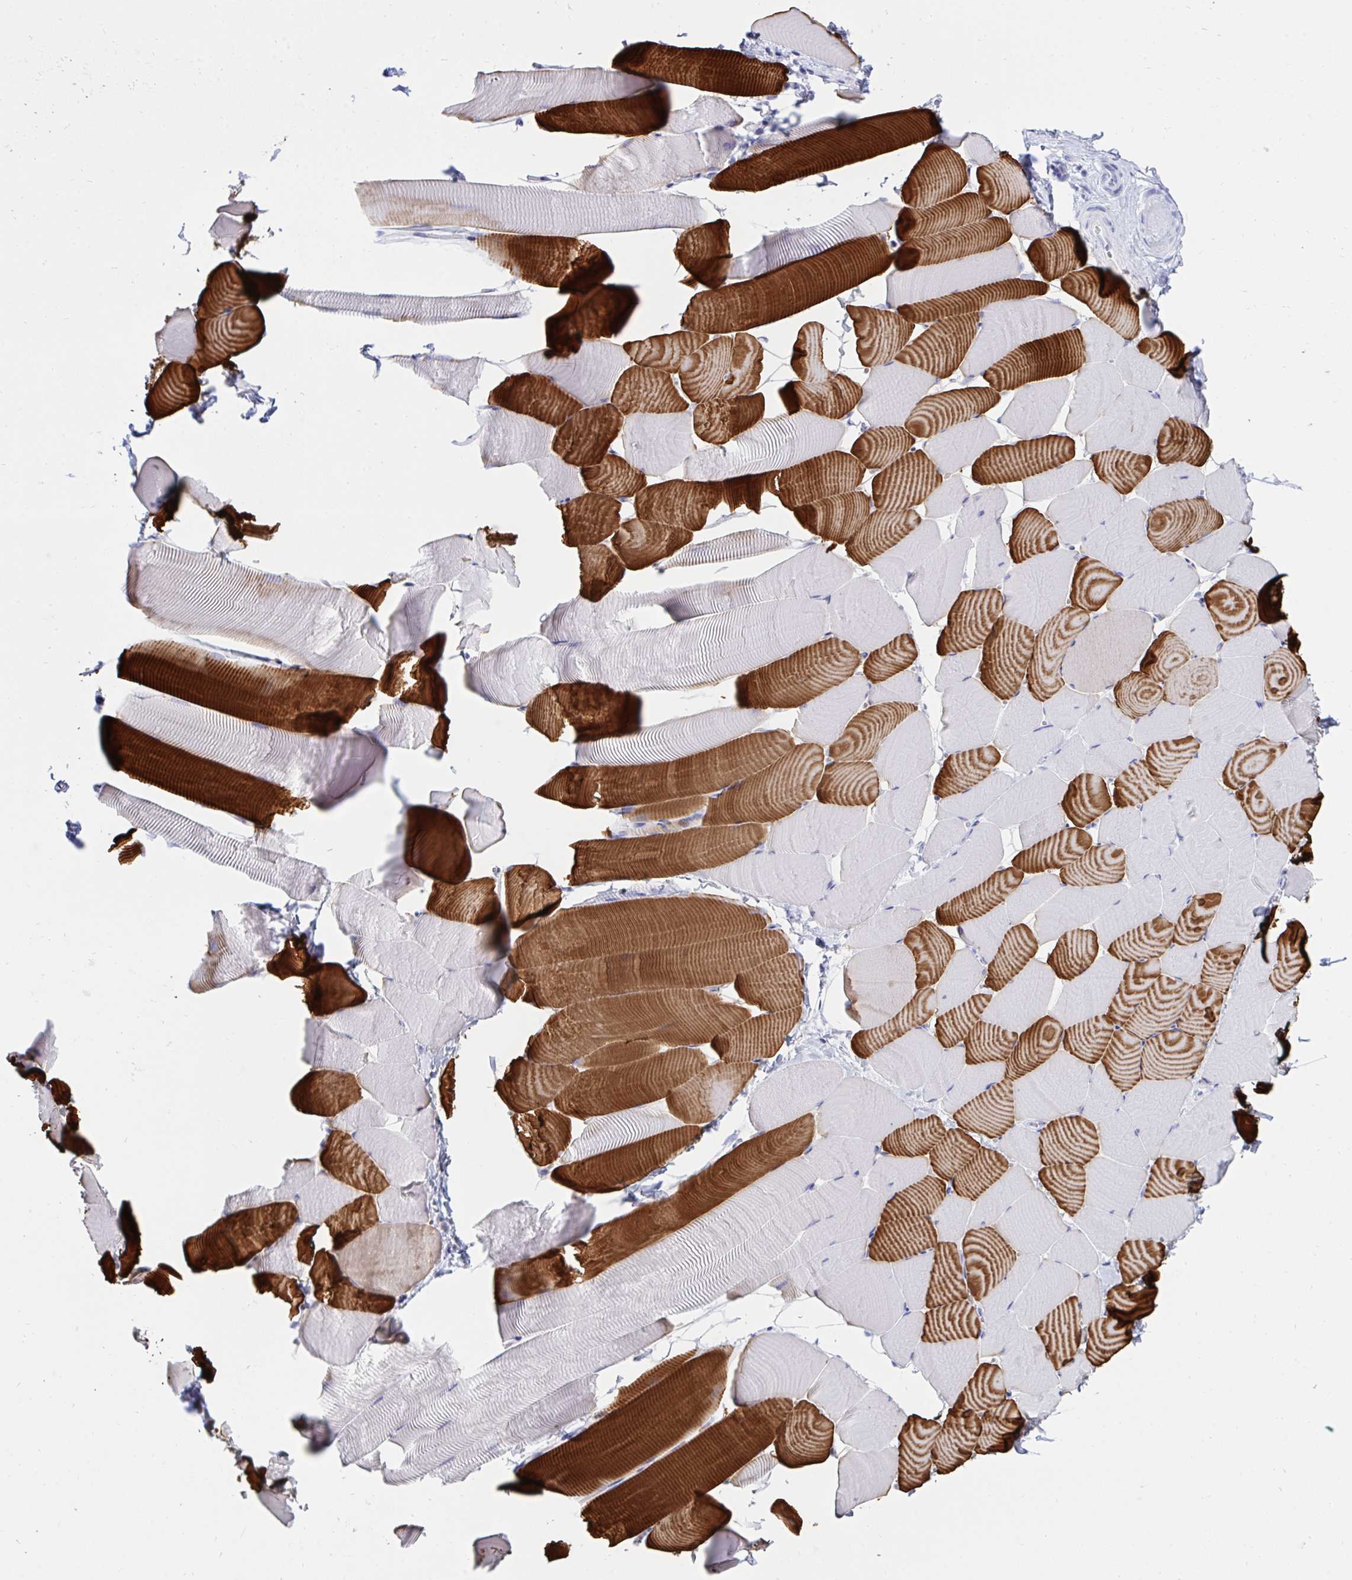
{"staining": {"intensity": "strong", "quantity": "25%-75%", "location": "cytoplasmic/membranous"}, "tissue": "skeletal muscle", "cell_type": "Myocytes", "image_type": "normal", "snomed": [{"axis": "morphology", "description": "Normal tissue, NOS"}, {"axis": "topography", "description": "Skeletal muscle"}], "caption": "Brown immunohistochemical staining in normal human skeletal muscle exhibits strong cytoplasmic/membranous positivity in approximately 25%-75% of myocytes. (DAB (3,3'-diaminobenzidine) = brown stain, brightfield microscopy at high magnification).", "gene": "TNNC1", "patient": {"sex": "male", "age": 25}}